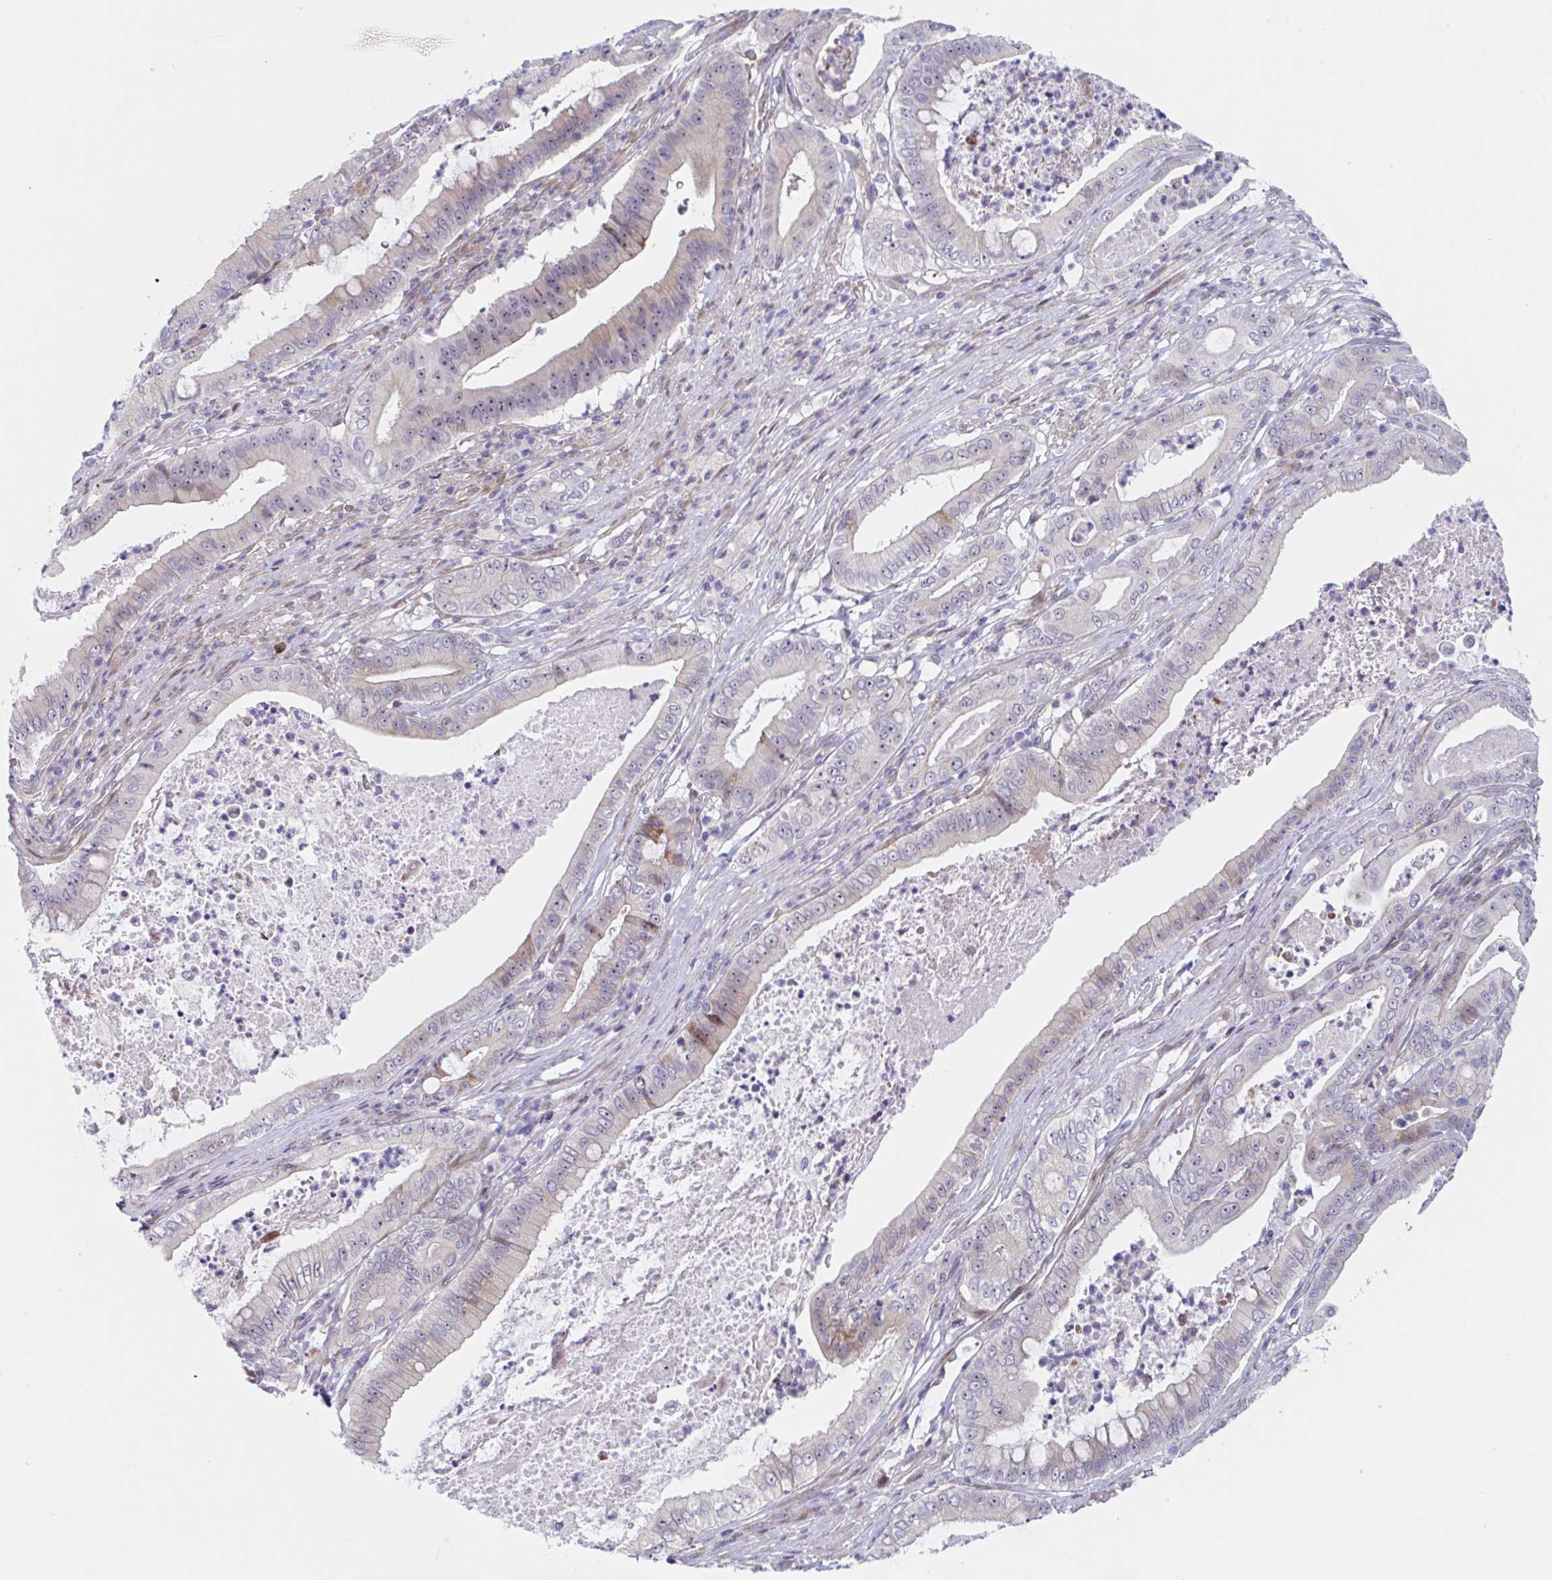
{"staining": {"intensity": "weak", "quantity": "25%-75%", "location": "cytoplasmic/membranous,nuclear"}, "tissue": "pancreatic cancer", "cell_type": "Tumor cells", "image_type": "cancer", "snomed": [{"axis": "morphology", "description": "Adenocarcinoma, NOS"}, {"axis": "topography", "description": "Pancreas"}], "caption": "Weak cytoplasmic/membranous and nuclear positivity for a protein is seen in approximately 25%-75% of tumor cells of pancreatic cancer using immunohistochemistry (IHC).", "gene": "DUXA", "patient": {"sex": "male", "age": 71}}